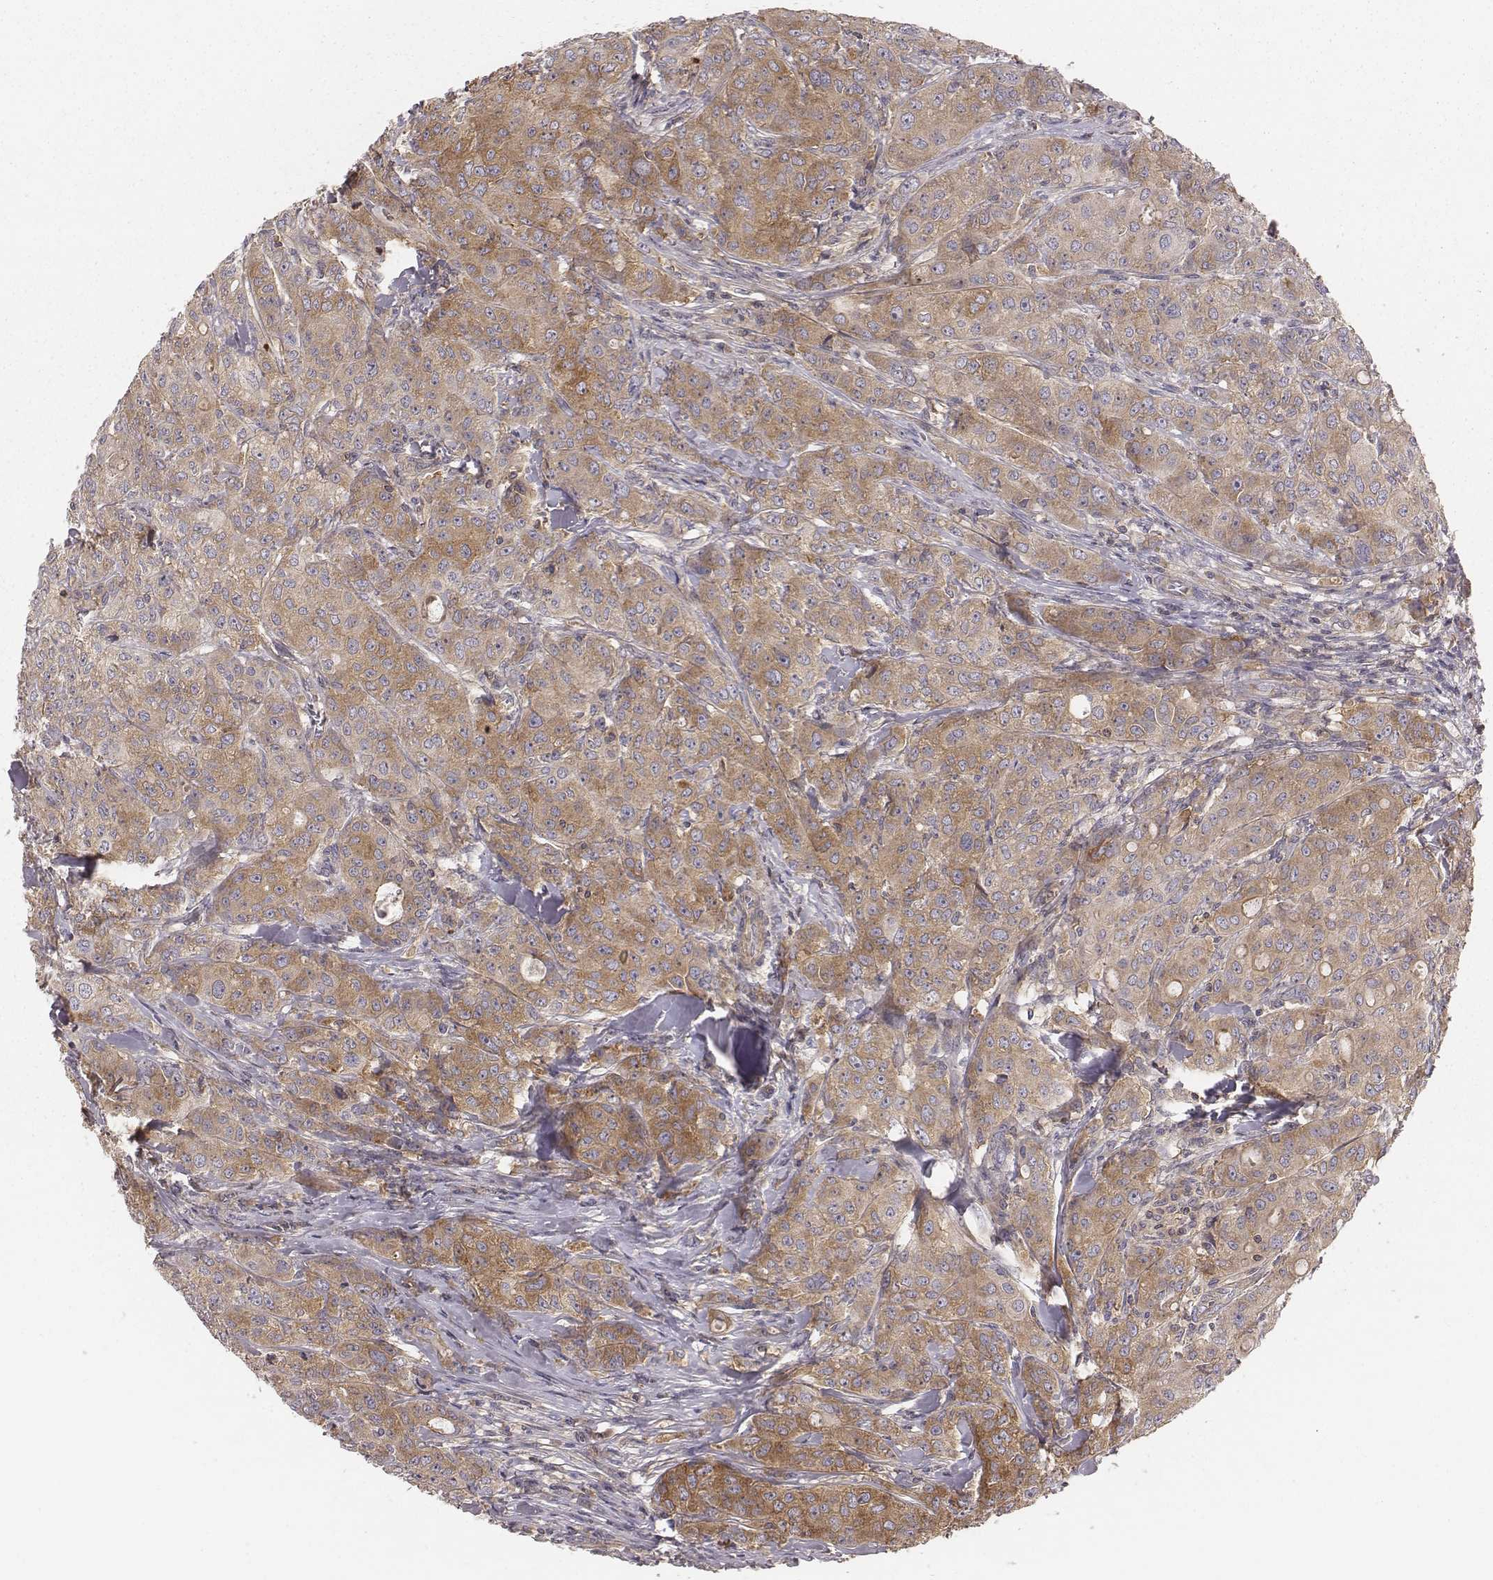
{"staining": {"intensity": "moderate", "quantity": ">75%", "location": "cytoplasmic/membranous"}, "tissue": "breast cancer", "cell_type": "Tumor cells", "image_type": "cancer", "snomed": [{"axis": "morphology", "description": "Duct carcinoma"}, {"axis": "topography", "description": "Breast"}], "caption": "The immunohistochemical stain labels moderate cytoplasmic/membranous staining in tumor cells of breast cancer (intraductal carcinoma) tissue. The staining was performed using DAB (3,3'-diaminobenzidine) to visualize the protein expression in brown, while the nuclei were stained in blue with hematoxylin (Magnification: 20x).", "gene": "CAD", "patient": {"sex": "female", "age": 43}}